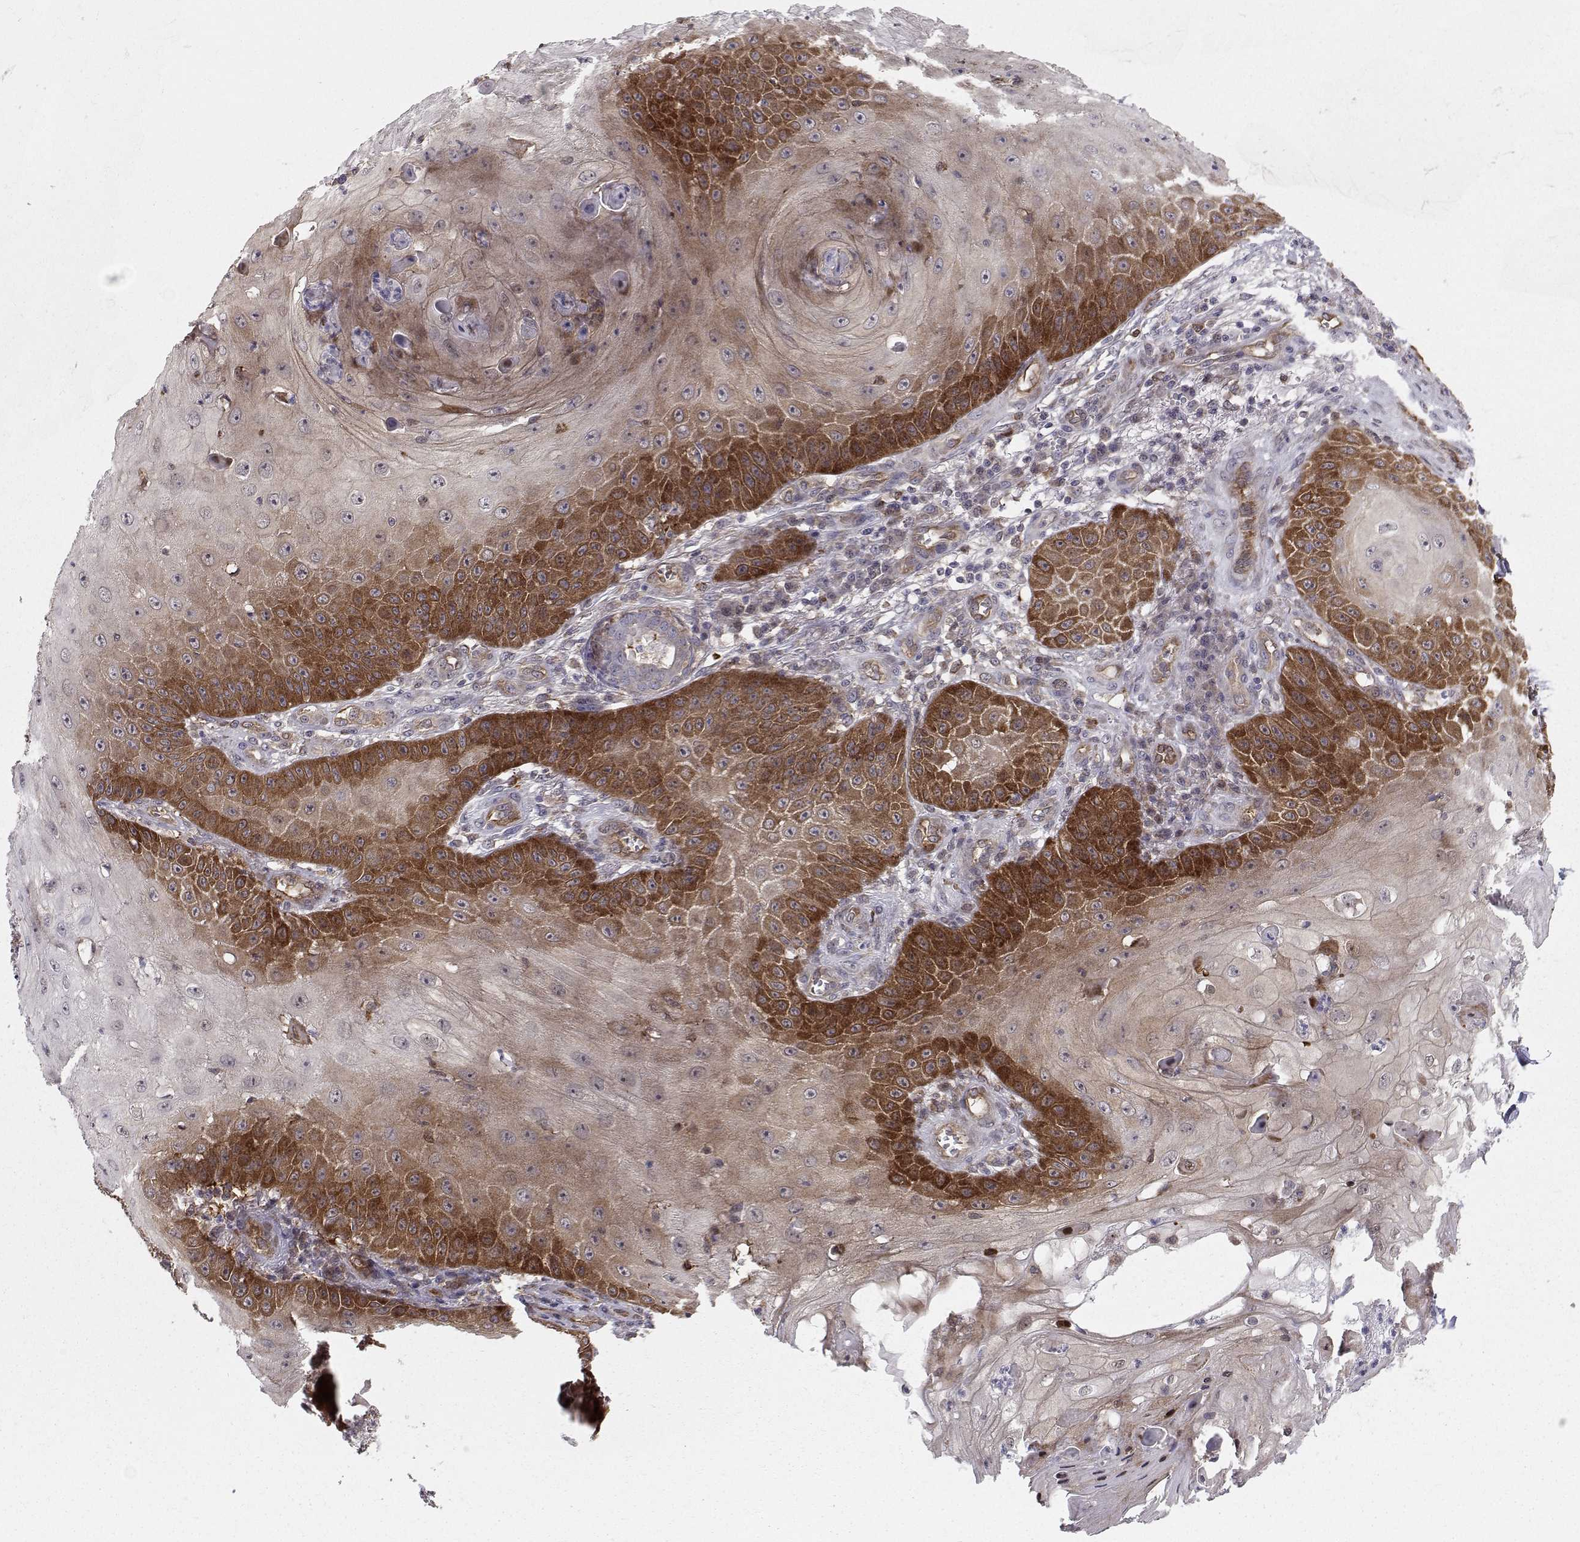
{"staining": {"intensity": "strong", "quantity": "<25%", "location": "cytoplasmic/membranous"}, "tissue": "skin cancer", "cell_type": "Tumor cells", "image_type": "cancer", "snomed": [{"axis": "morphology", "description": "Squamous cell carcinoma, NOS"}, {"axis": "topography", "description": "Skin"}], "caption": "Immunohistochemical staining of squamous cell carcinoma (skin) demonstrates medium levels of strong cytoplasmic/membranous expression in approximately <25% of tumor cells.", "gene": "HSP90AB1", "patient": {"sex": "male", "age": 70}}